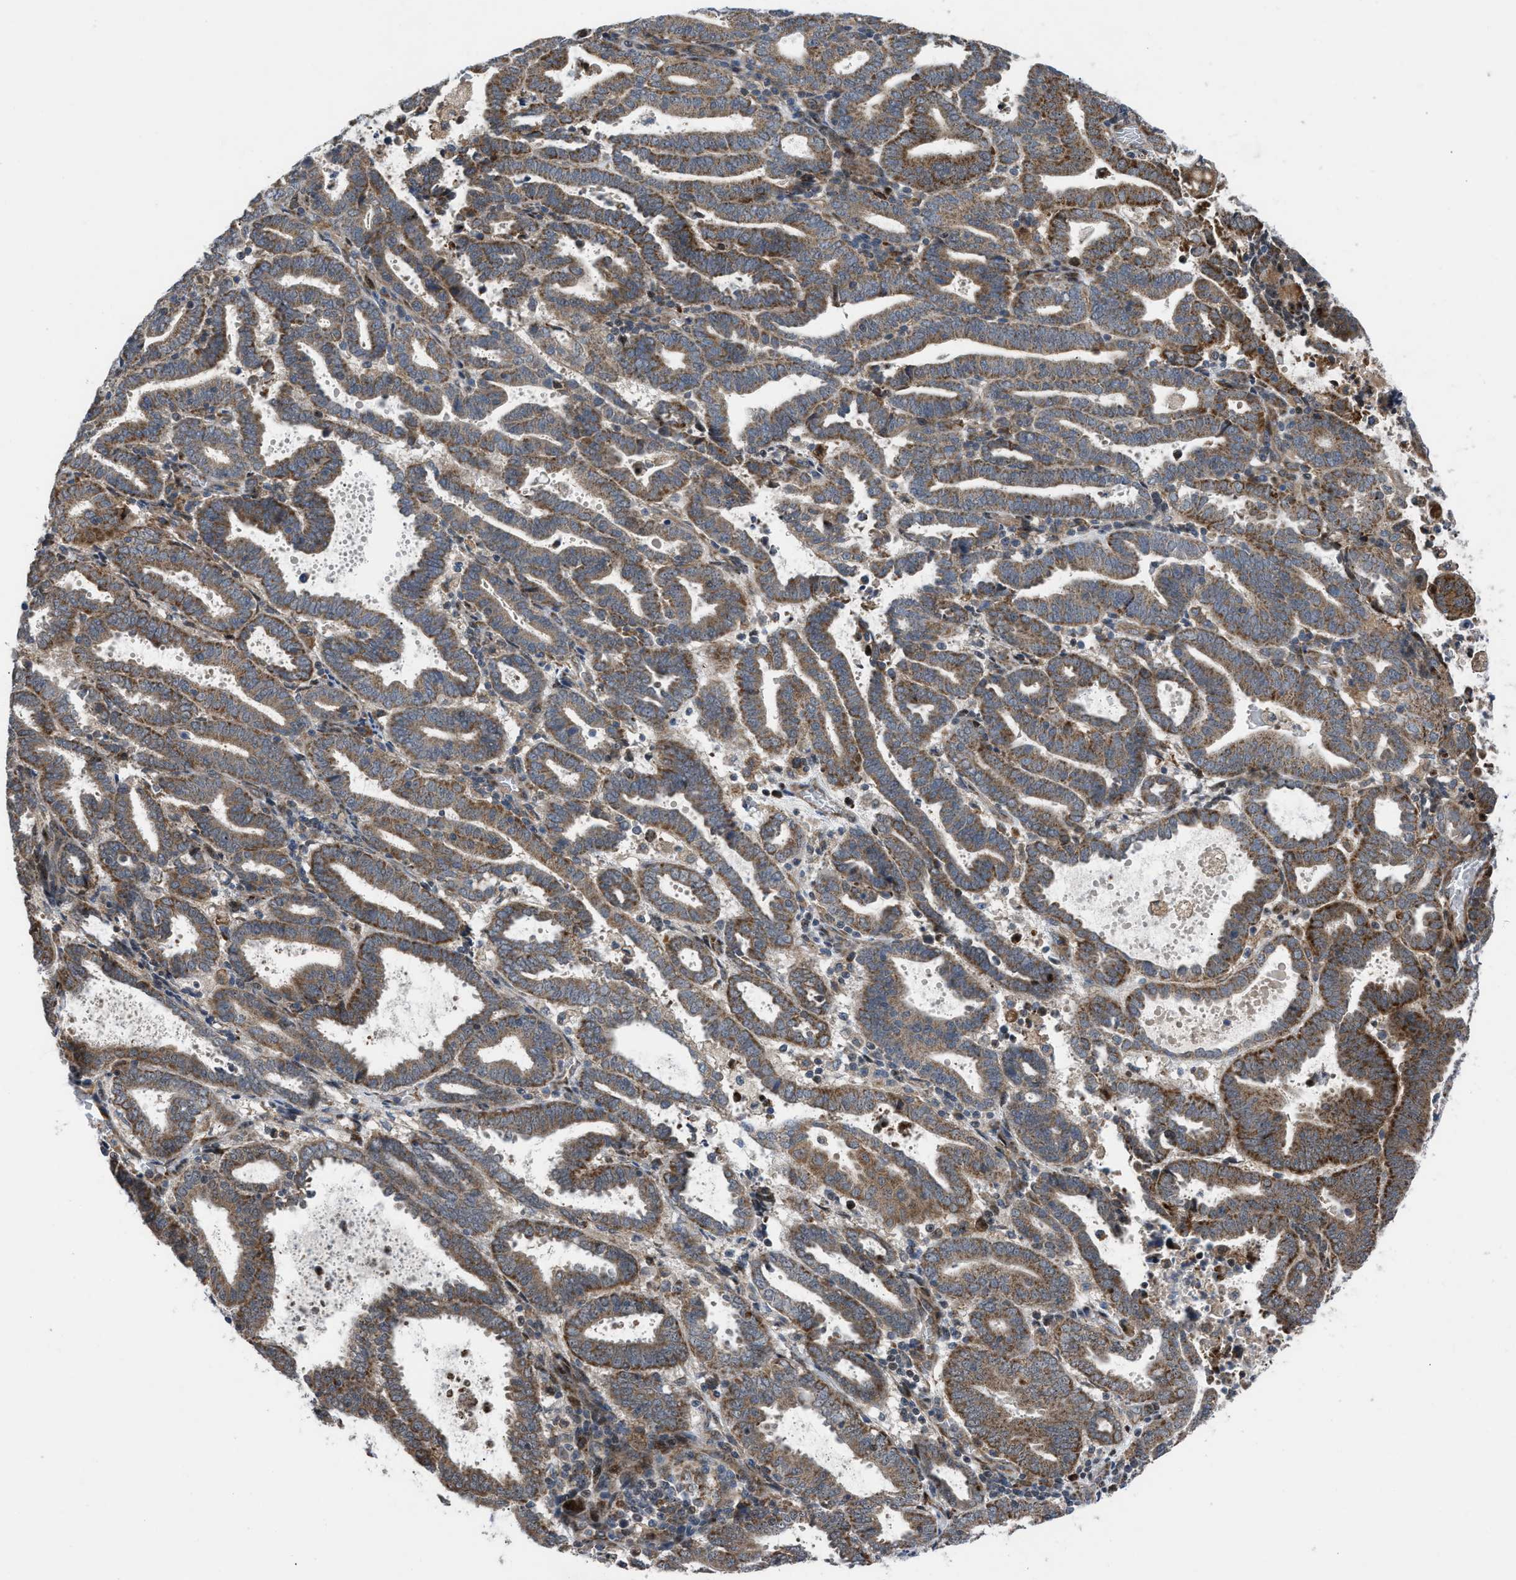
{"staining": {"intensity": "moderate", "quantity": ">75%", "location": "cytoplasmic/membranous"}, "tissue": "endometrial cancer", "cell_type": "Tumor cells", "image_type": "cancer", "snomed": [{"axis": "morphology", "description": "Adenocarcinoma, NOS"}, {"axis": "topography", "description": "Uterus"}], "caption": "Immunohistochemical staining of endometrial adenocarcinoma shows moderate cytoplasmic/membranous protein staining in approximately >75% of tumor cells.", "gene": "AP3M2", "patient": {"sex": "female", "age": 83}}